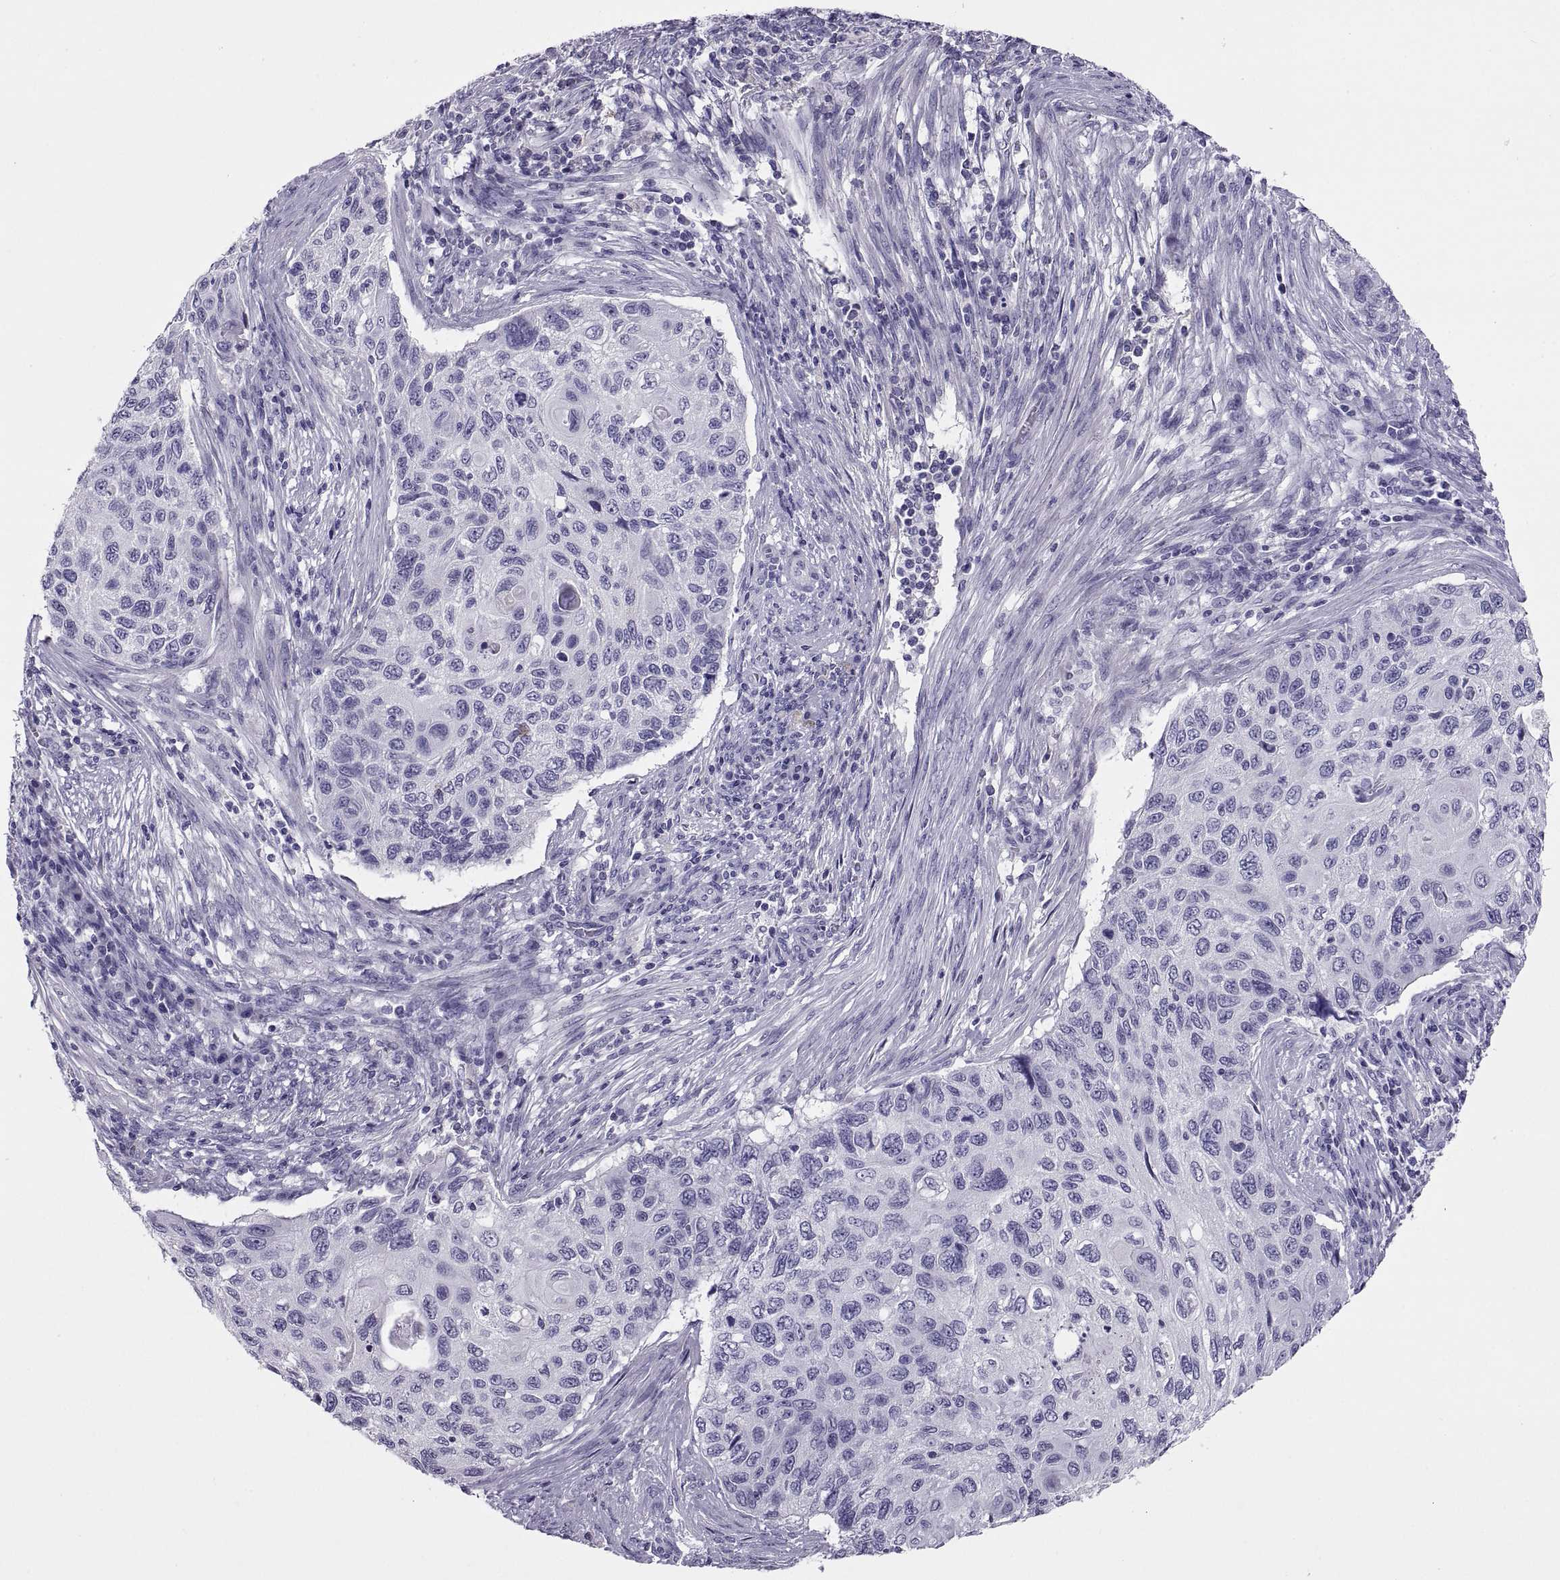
{"staining": {"intensity": "negative", "quantity": "none", "location": "none"}, "tissue": "cervical cancer", "cell_type": "Tumor cells", "image_type": "cancer", "snomed": [{"axis": "morphology", "description": "Squamous cell carcinoma, NOS"}, {"axis": "topography", "description": "Cervix"}], "caption": "Immunohistochemistry (IHC) of human cervical squamous cell carcinoma exhibits no positivity in tumor cells. (Brightfield microscopy of DAB IHC at high magnification).", "gene": "RGS20", "patient": {"sex": "female", "age": 70}}